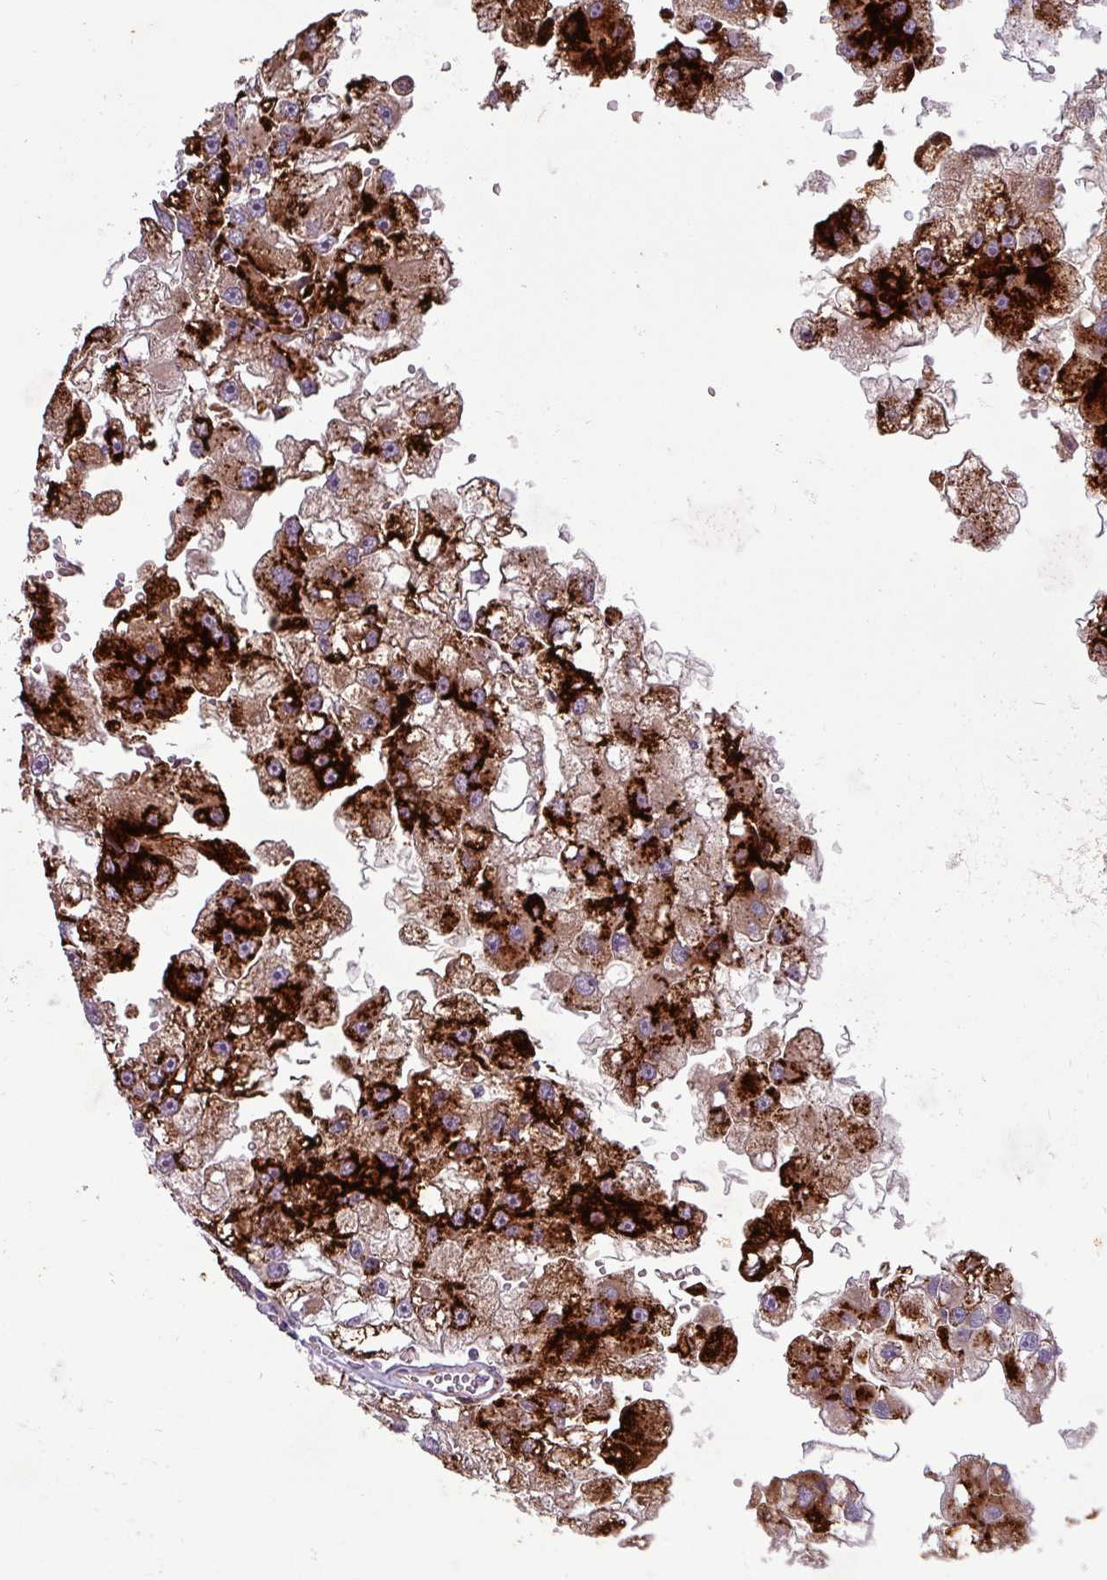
{"staining": {"intensity": "strong", "quantity": "25%-75%", "location": "cytoplasmic/membranous"}, "tissue": "renal cancer", "cell_type": "Tumor cells", "image_type": "cancer", "snomed": [{"axis": "morphology", "description": "Adenocarcinoma, NOS"}, {"axis": "topography", "description": "Kidney"}], "caption": "Immunohistochemistry (IHC) micrograph of neoplastic tissue: renal cancer stained using immunohistochemistry (IHC) demonstrates high levels of strong protein expression localized specifically in the cytoplasmic/membranous of tumor cells, appearing as a cytoplasmic/membranous brown color.", "gene": "PLIN2", "patient": {"sex": "male", "age": 63}}